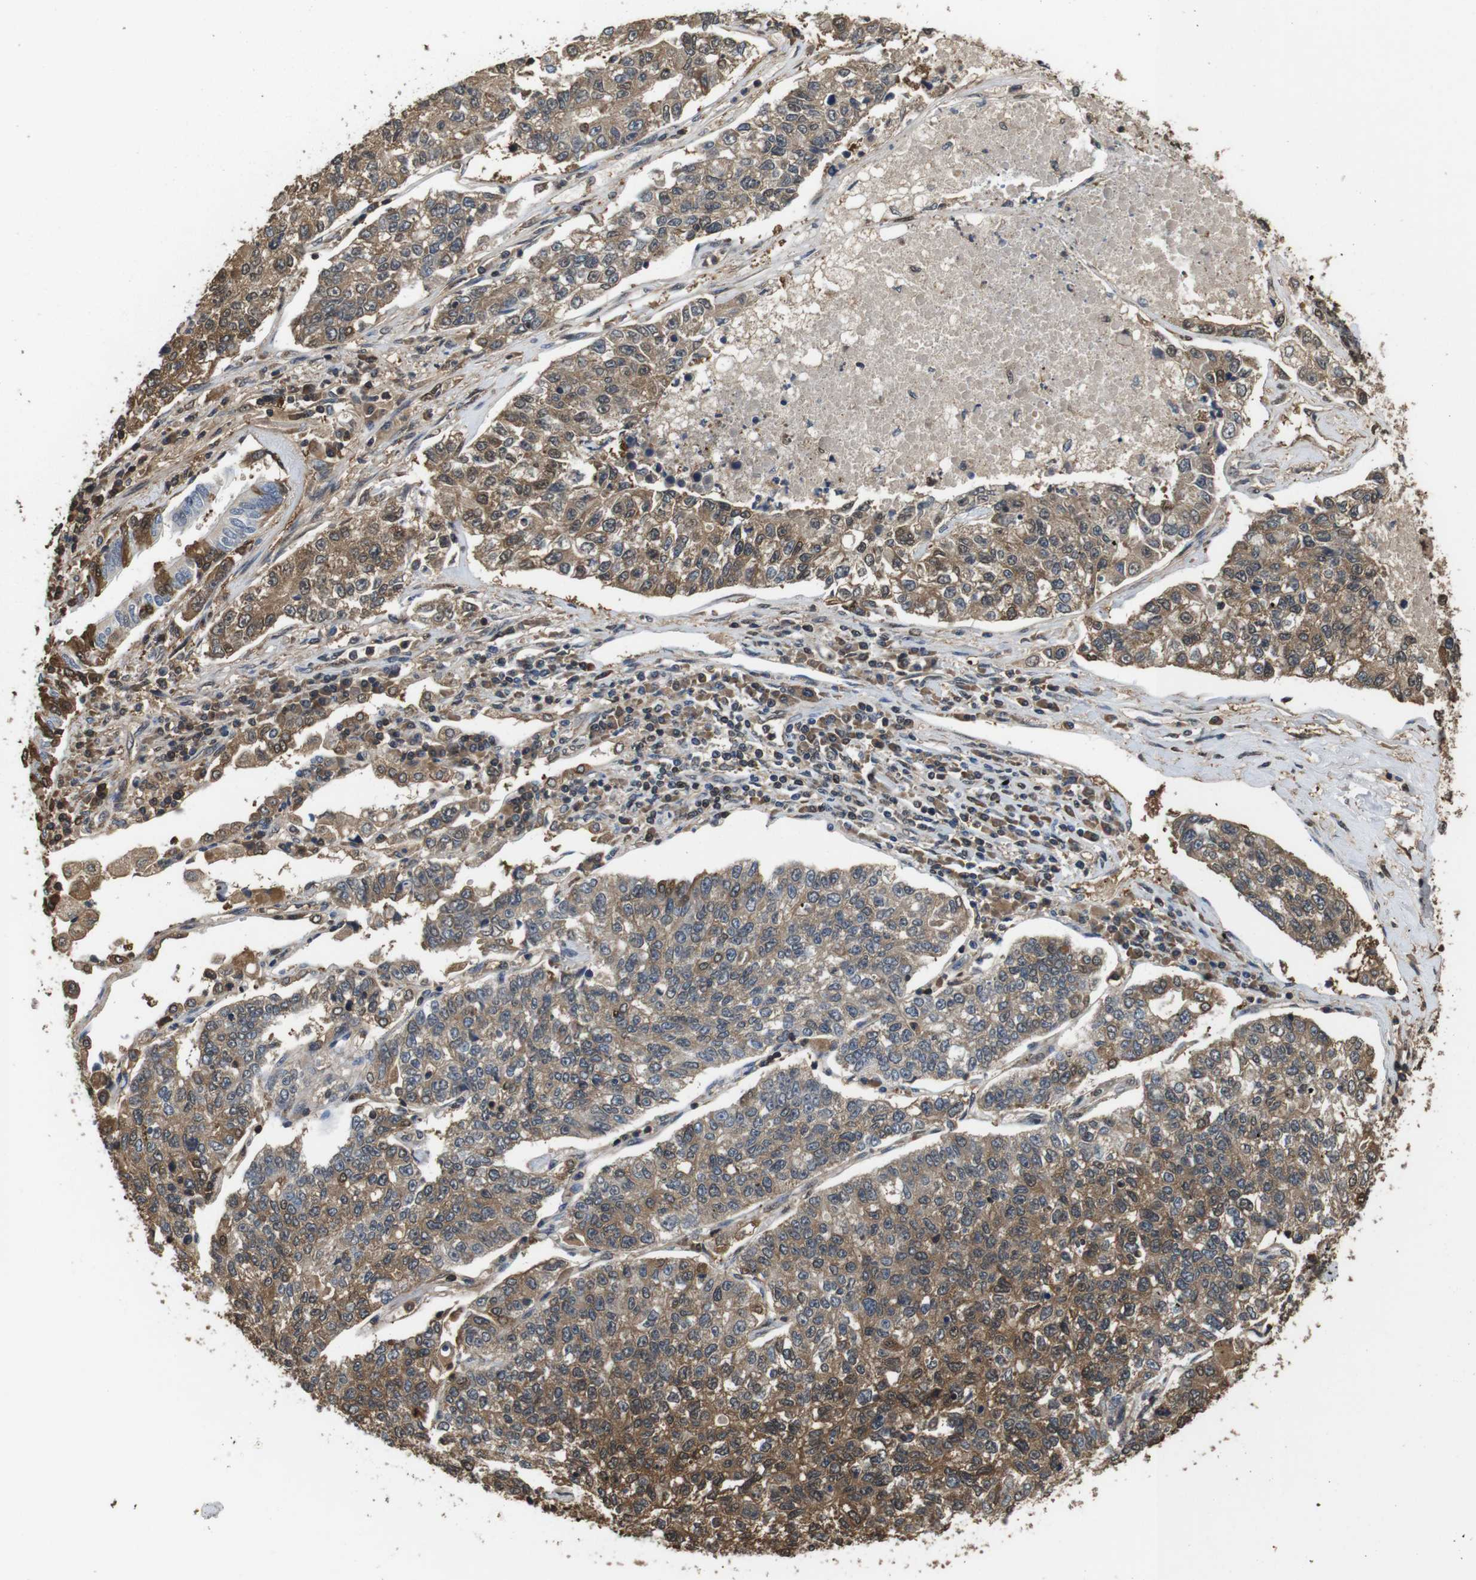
{"staining": {"intensity": "moderate", "quantity": ">75%", "location": "cytoplasmic/membranous,nuclear"}, "tissue": "lung cancer", "cell_type": "Tumor cells", "image_type": "cancer", "snomed": [{"axis": "morphology", "description": "Adenocarcinoma, NOS"}, {"axis": "topography", "description": "Lung"}], "caption": "A brown stain shows moderate cytoplasmic/membranous and nuclear staining of a protein in lung cancer (adenocarcinoma) tumor cells.", "gene": "LDHA", "patient": {"sex": "male", "age": 49}}